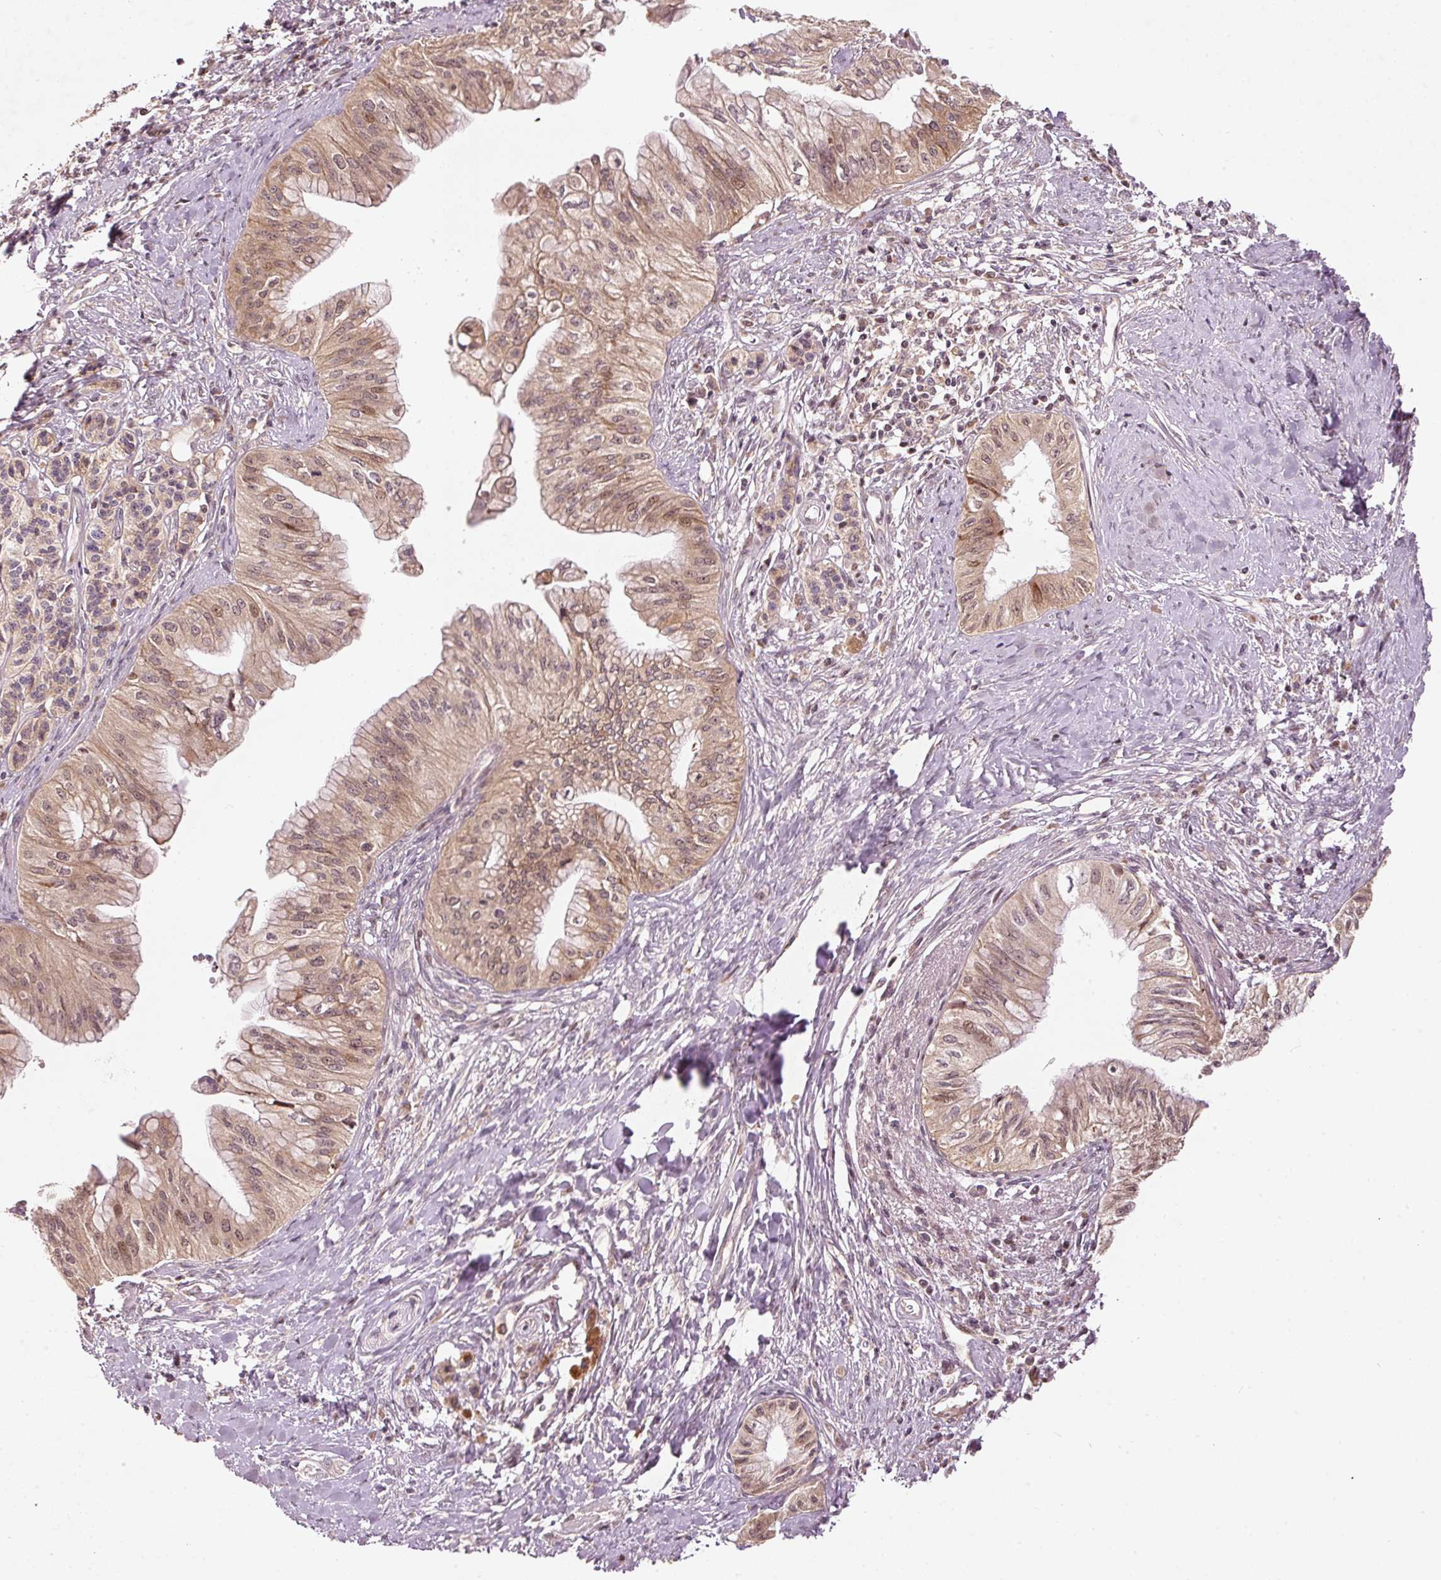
{"staining": {"intensity": "moderate", "quantity": ">75%", "location": "cytoplasmic/membranous,nuclear"}, "tissue": "pancreatic cancer", "cell_type": "Tumor cells", "image_type": "cancer", "snomed": [{"axis": "morphology", "description": "Adenocarcinoma, NOS"}, {"axis": "topography", "description": "Pancreas"}], "caption": "The immunohistochemical stain shows moderate cytoplasmic/membranous and nuclear staining in tumor cells of pancreatic cancer tissue.", "gene": "PCDHB1", "patient": {"sex": "male", "age": 71}}